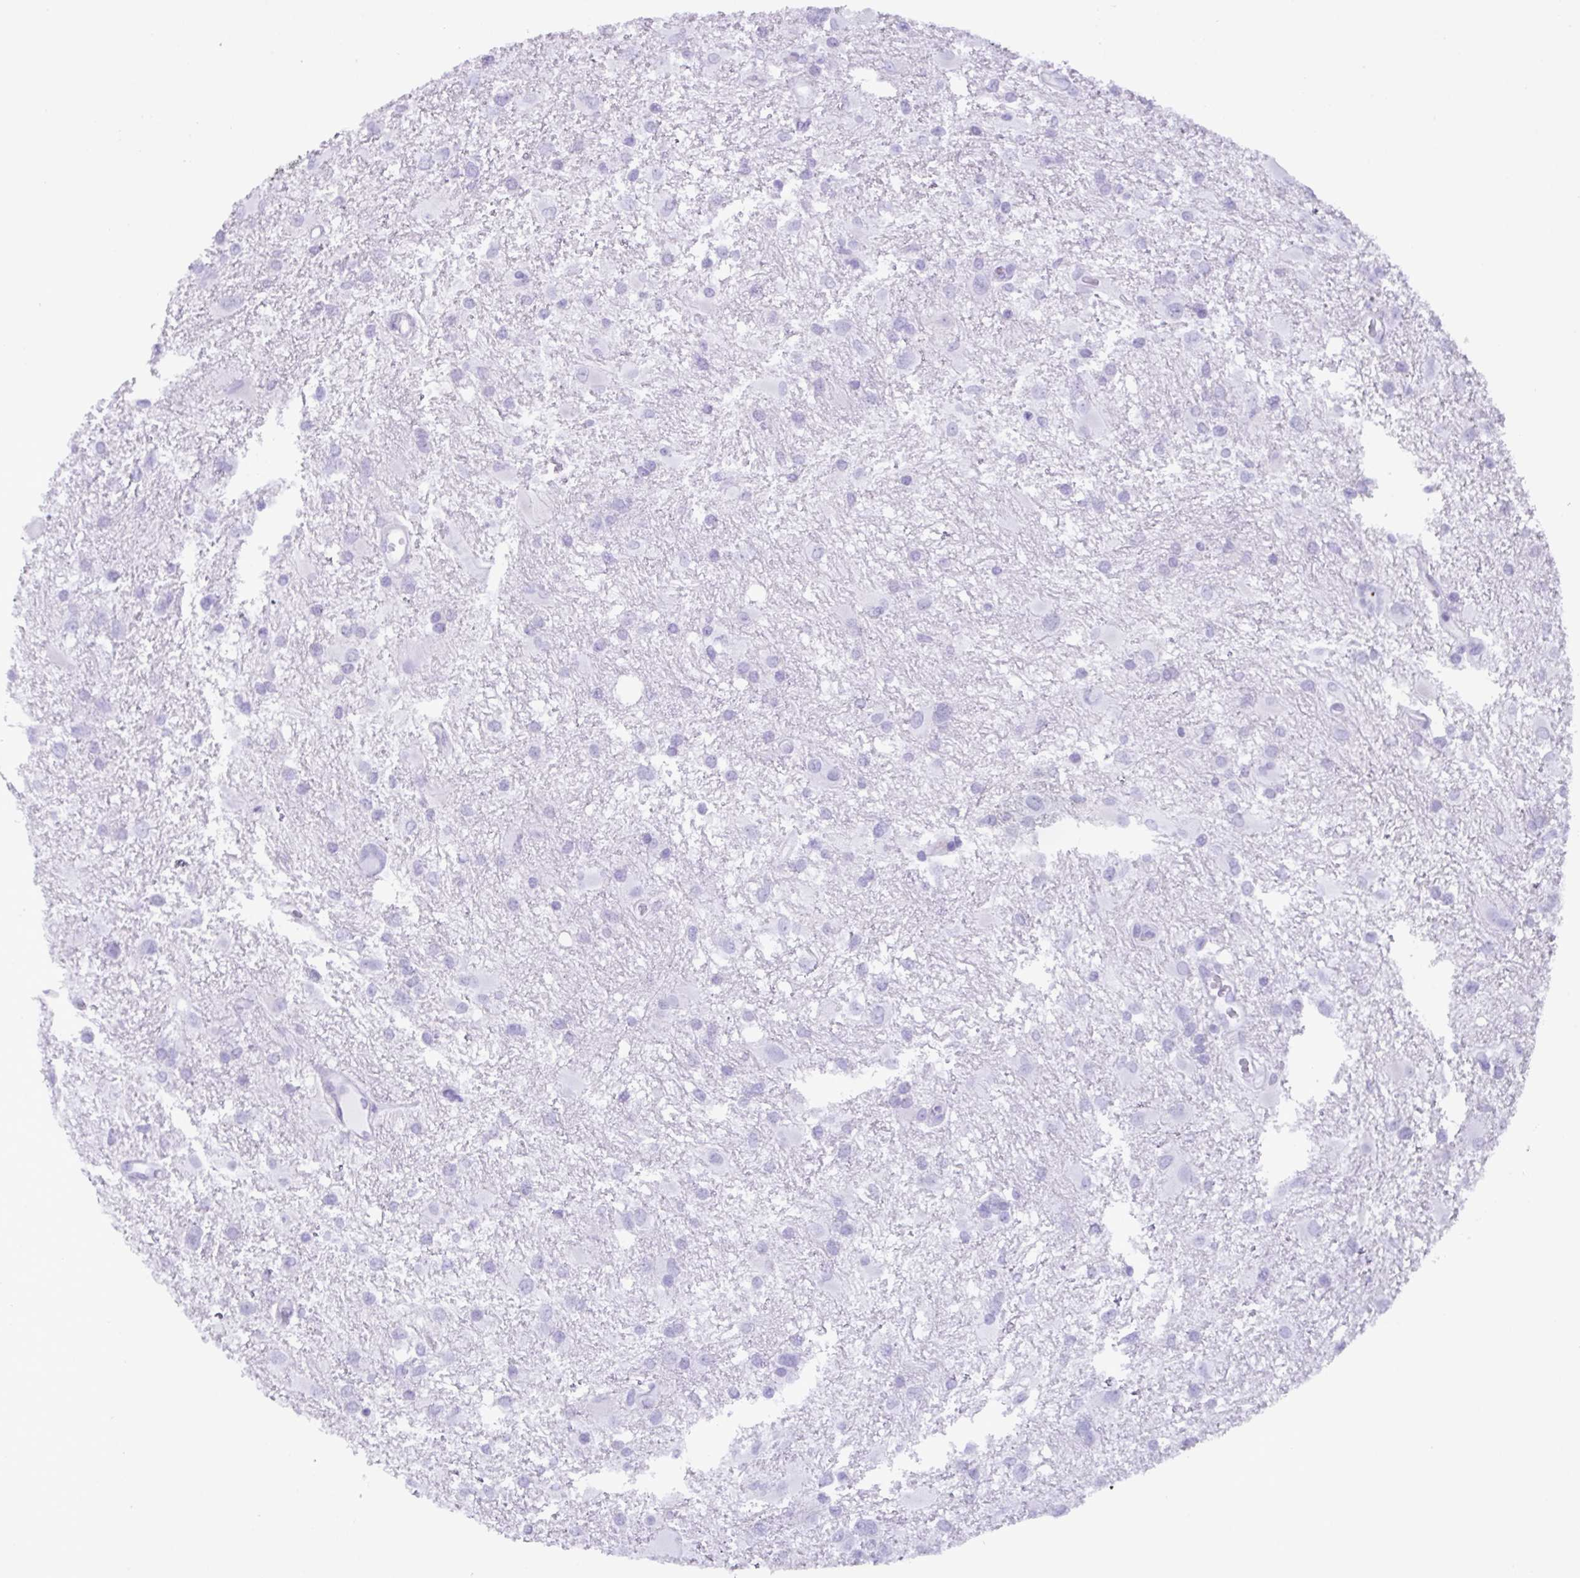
{"staining": {"intensity": "negative", "quantity": "none", "location": "none"}, "tissue": "glioma", "cell_type": "Tumor cells", "image_type": "cancer", "snomed": [{"axis": "morphology", "description": "Glioma, malignant, High grade"}, {"axis": "topography", "description": "Brain"}], "caption": "Immunohistochemistry (IHC) of malignant high-grade glioma reveals no expression in tumor cells. The staining was performed using DAB to visualize the protein expression in brown, while the nuclei were stained in blue with hematoxylin (Magnification: 20x).", "gene": "C4orf33", "patient": {"sex": "male", "age": 53}}